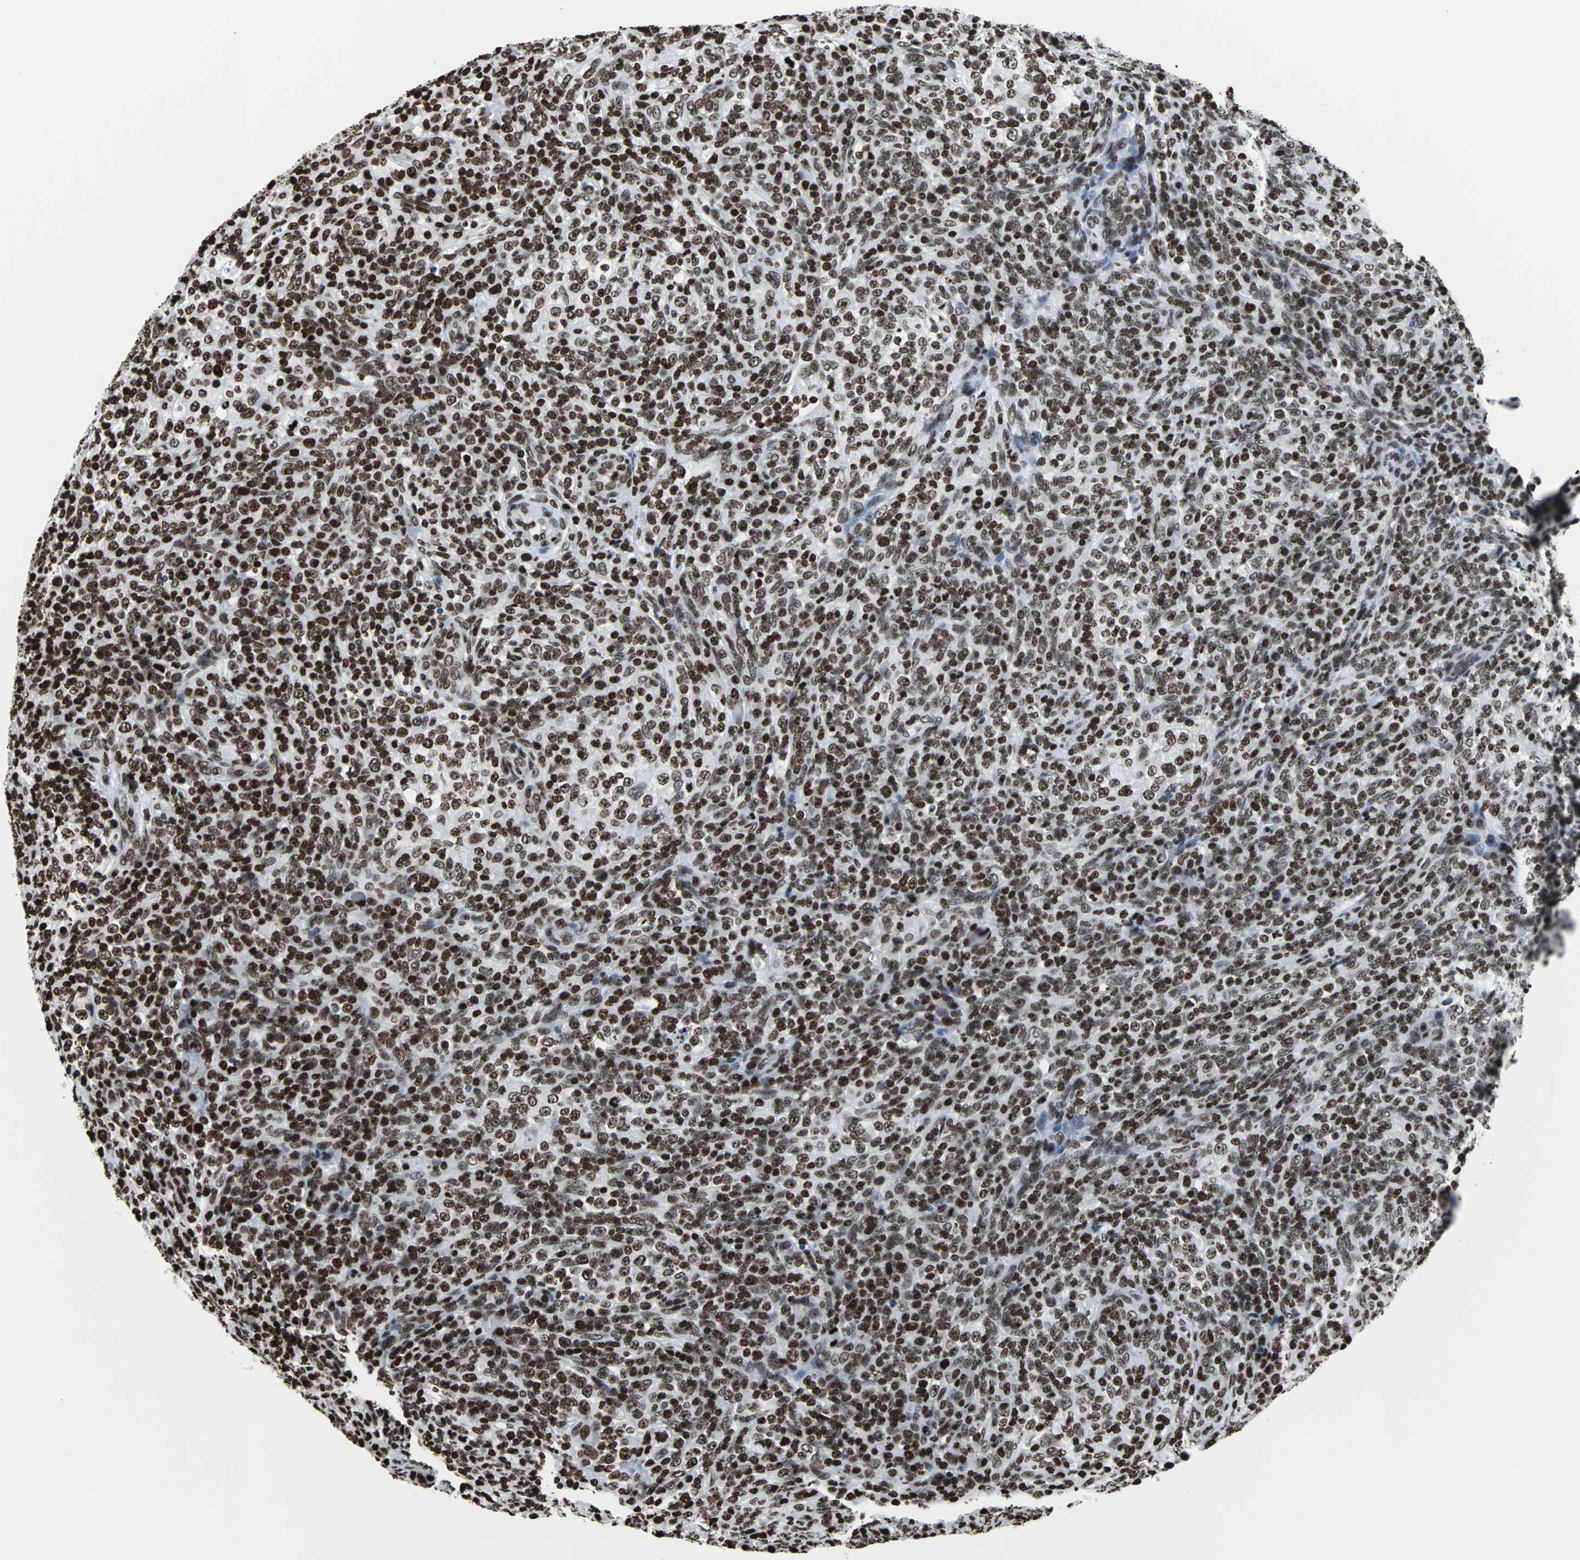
{"staining": {"intensity": "strong", "quantity": ">75%", "location": "nuclear"}, "tissue": "lymphoma", "cell_type": "Tumor cells", "image_type": "cancer", "snomed": [{"axis": "morphology", "description": "Malignant lymphoma, non-Hodgkin's type, High grade"}, {"axis": "topography", "description": "Lymph node"}], "caption": "Tumor cells reveal high levels of strong nuclear staining in about >75% of cells in malignant lymphoma, non-Hodgkin's type (high-grade).", "gene": "H2BC18", "patient": {"sex": "female", "age": 76}}